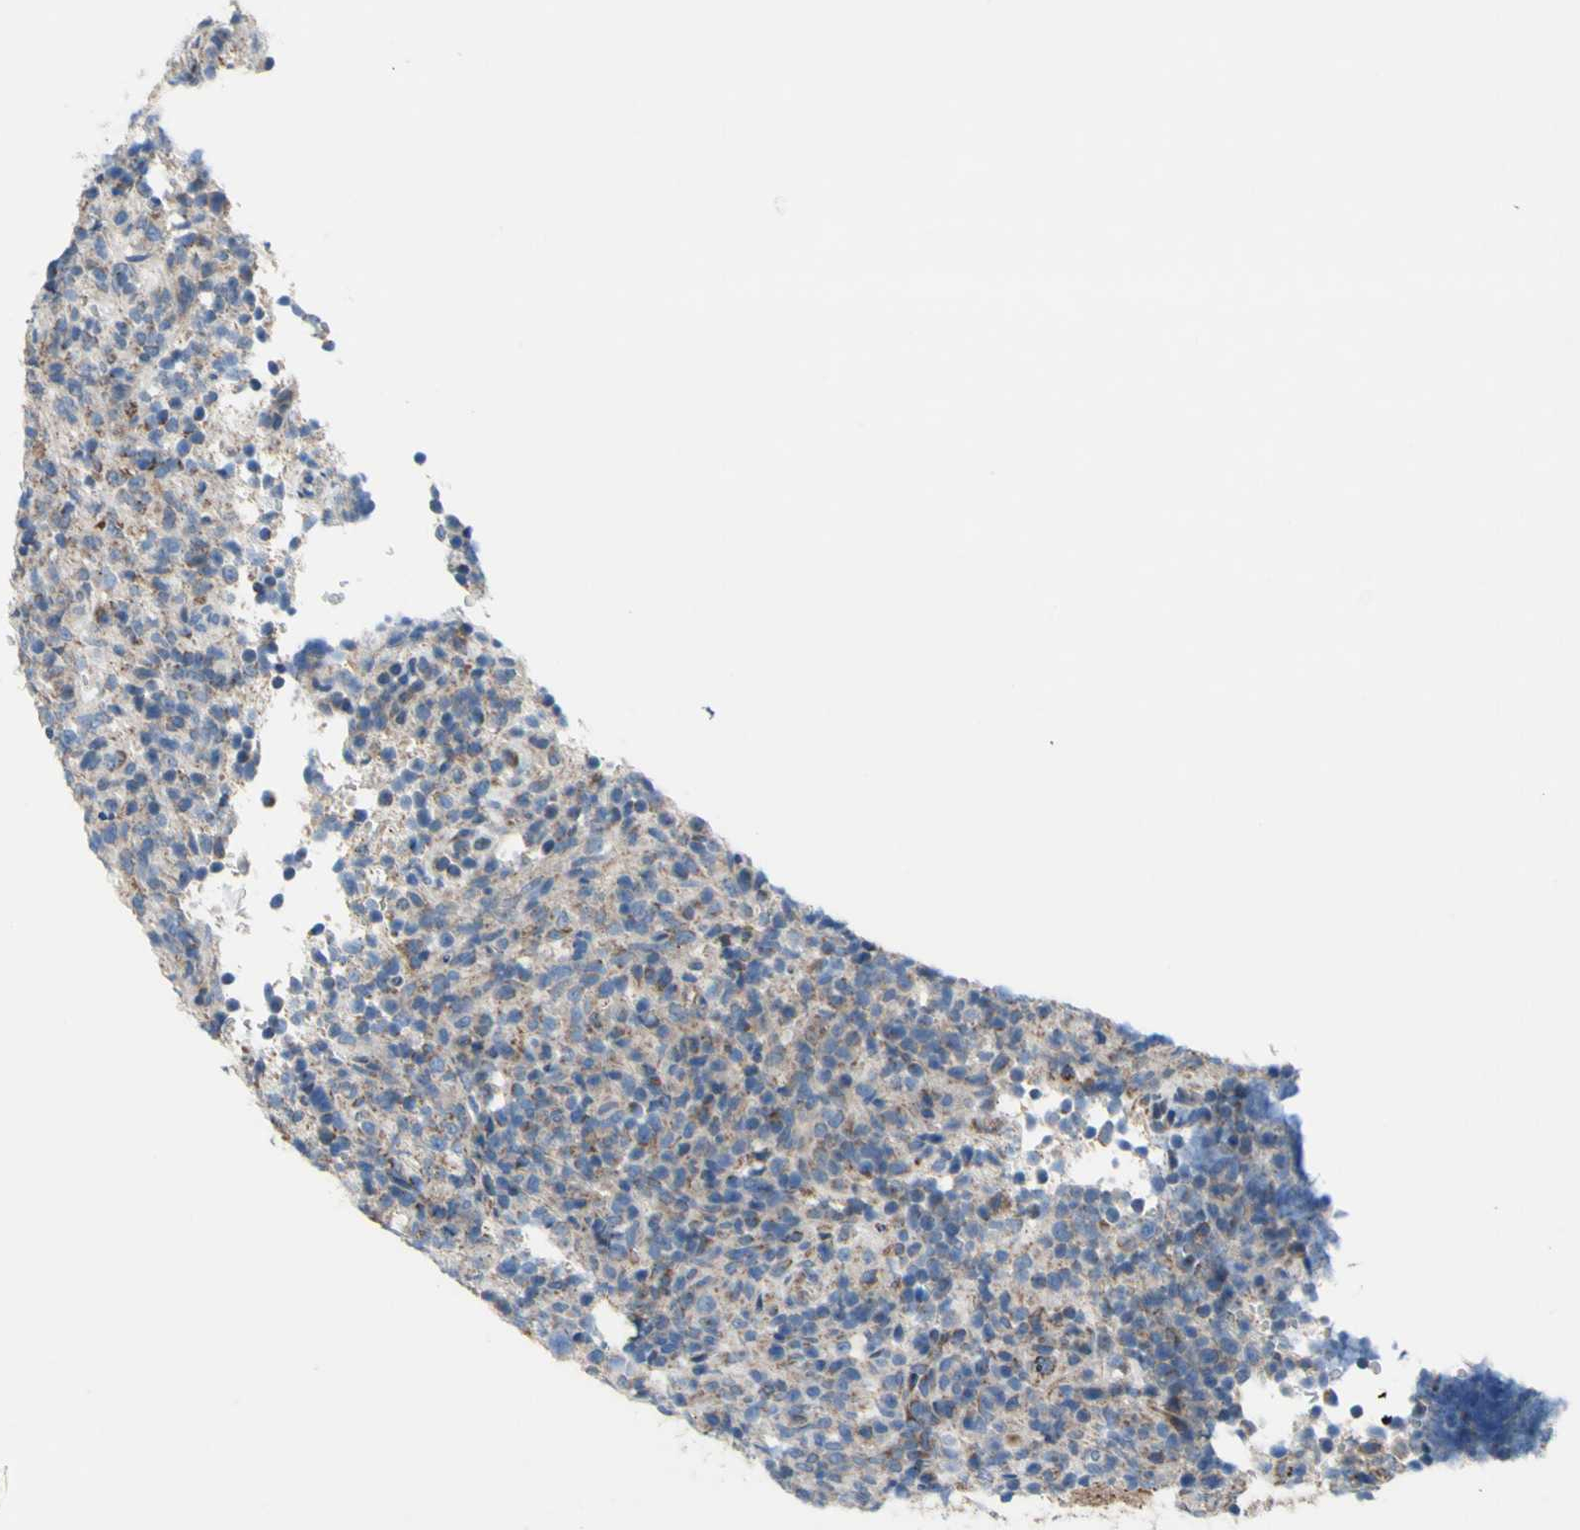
{"staining": {"intensity": "moderate", "quantity": "25%-75%", "location": "cytoplasmic/membranous"}, "tissue": "lymphoma", "cell_type": "Tumor cells", "image_type": "cancer", "snomed": [{"axis": "morphology", "description": "Malignant lymphoma, non-Hodgkin's type, High grade"}, {"axis": "topography", "description": "Lymph node"}], "caption": "Immunohistochemical staining of lymphoma reveals moderate cytoplasmic/membranous protein staining in about 25%-75% of tumor cells.", "gene": "GRAMD2B", "patient": {"sex": "female", "age": 76}}